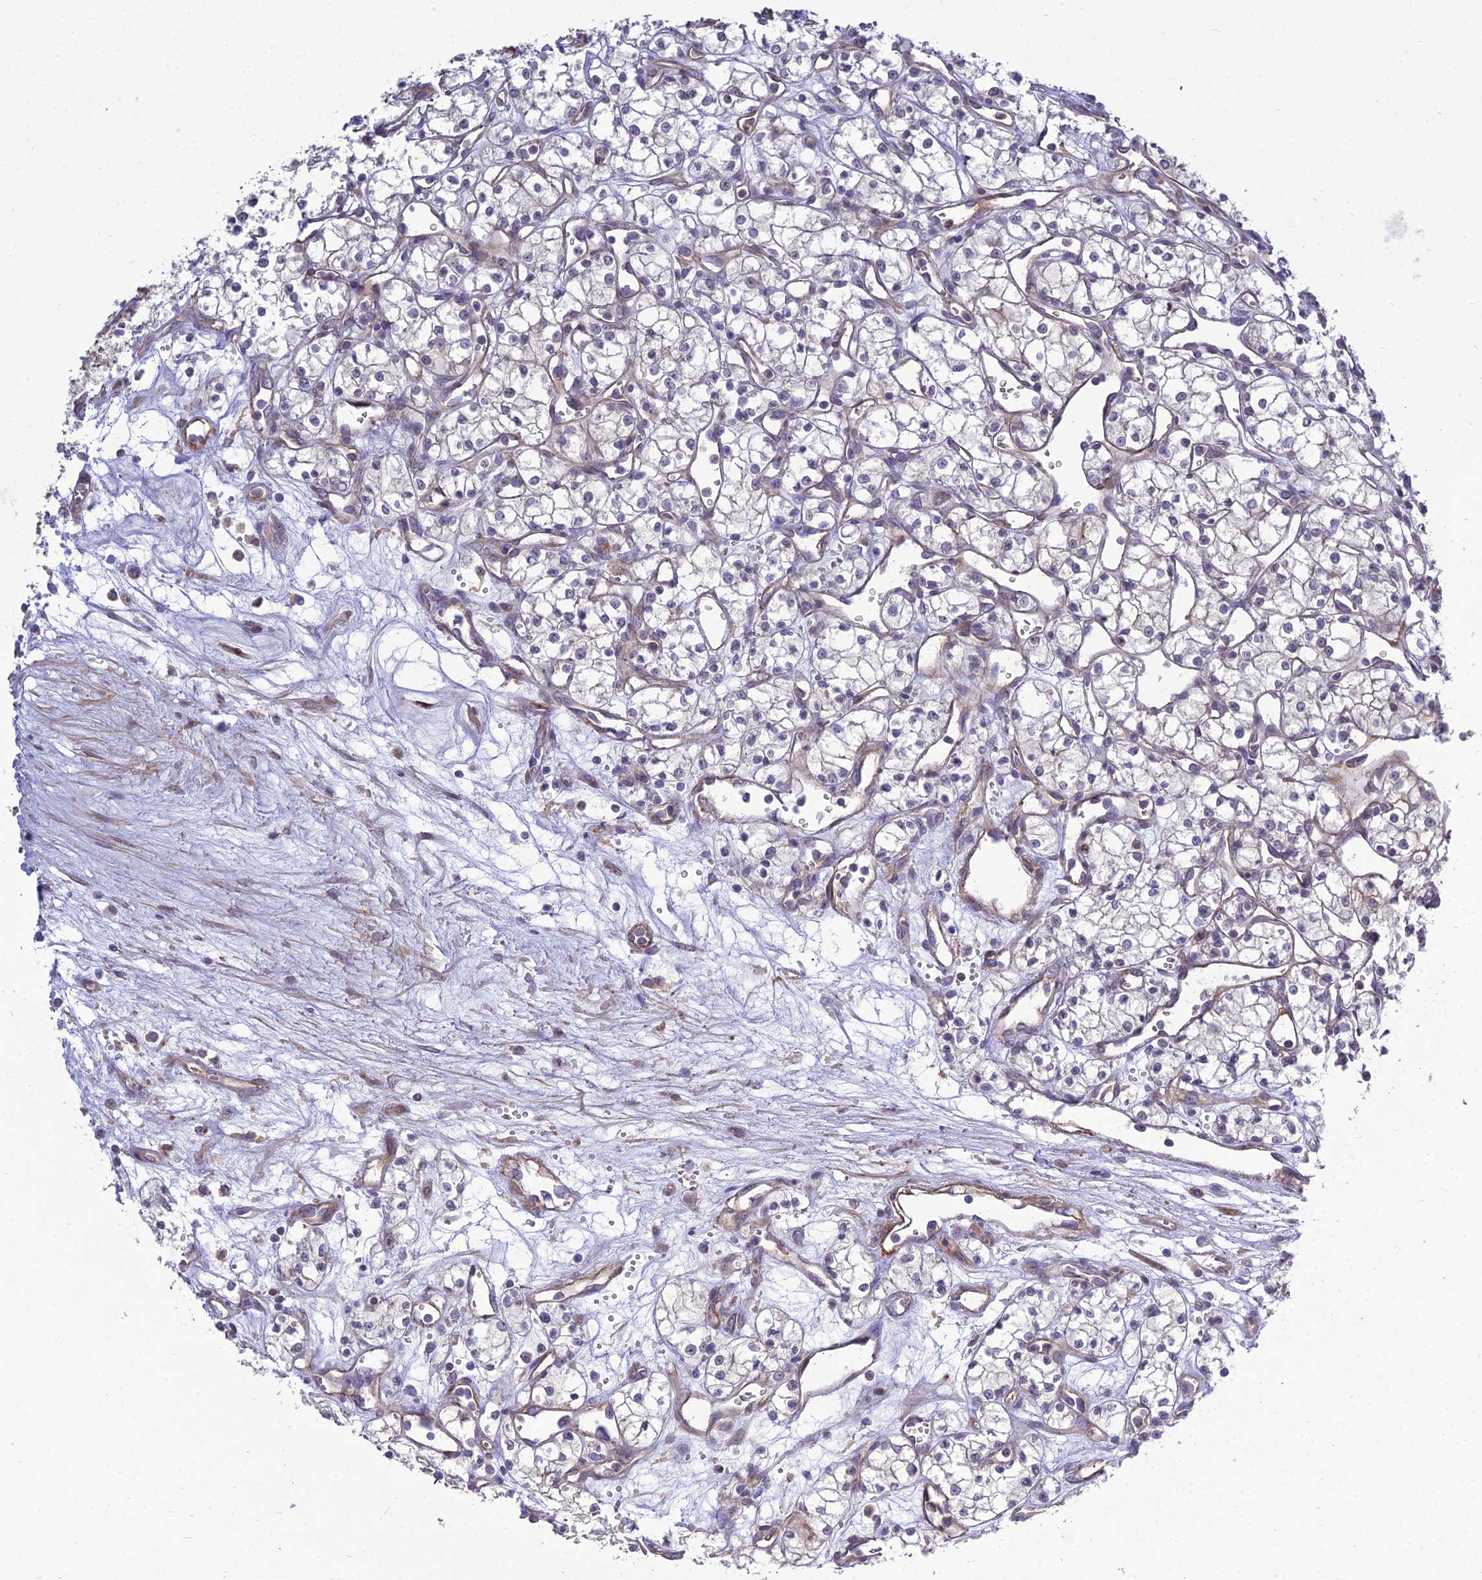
{"staining": {"intensity": "negative", "quantity": "none", "location": "none"}, "tissue": "renal cancer", "cell_type": "Tumor cells", "image_type": "cancer", "snomed": [{"axis": "morphology", "description": "Adenocarcinoma, NOS"}, {"axis": "topography", "description": "Kidney"}], "caption": "DAB (3,3'-diaminobenzidine) immunohistochemical staining of renal cancer shows no significant staining in tumor cells.", "gene": "TSPYL2", "patient": {"sex": "male", "age": 59}}